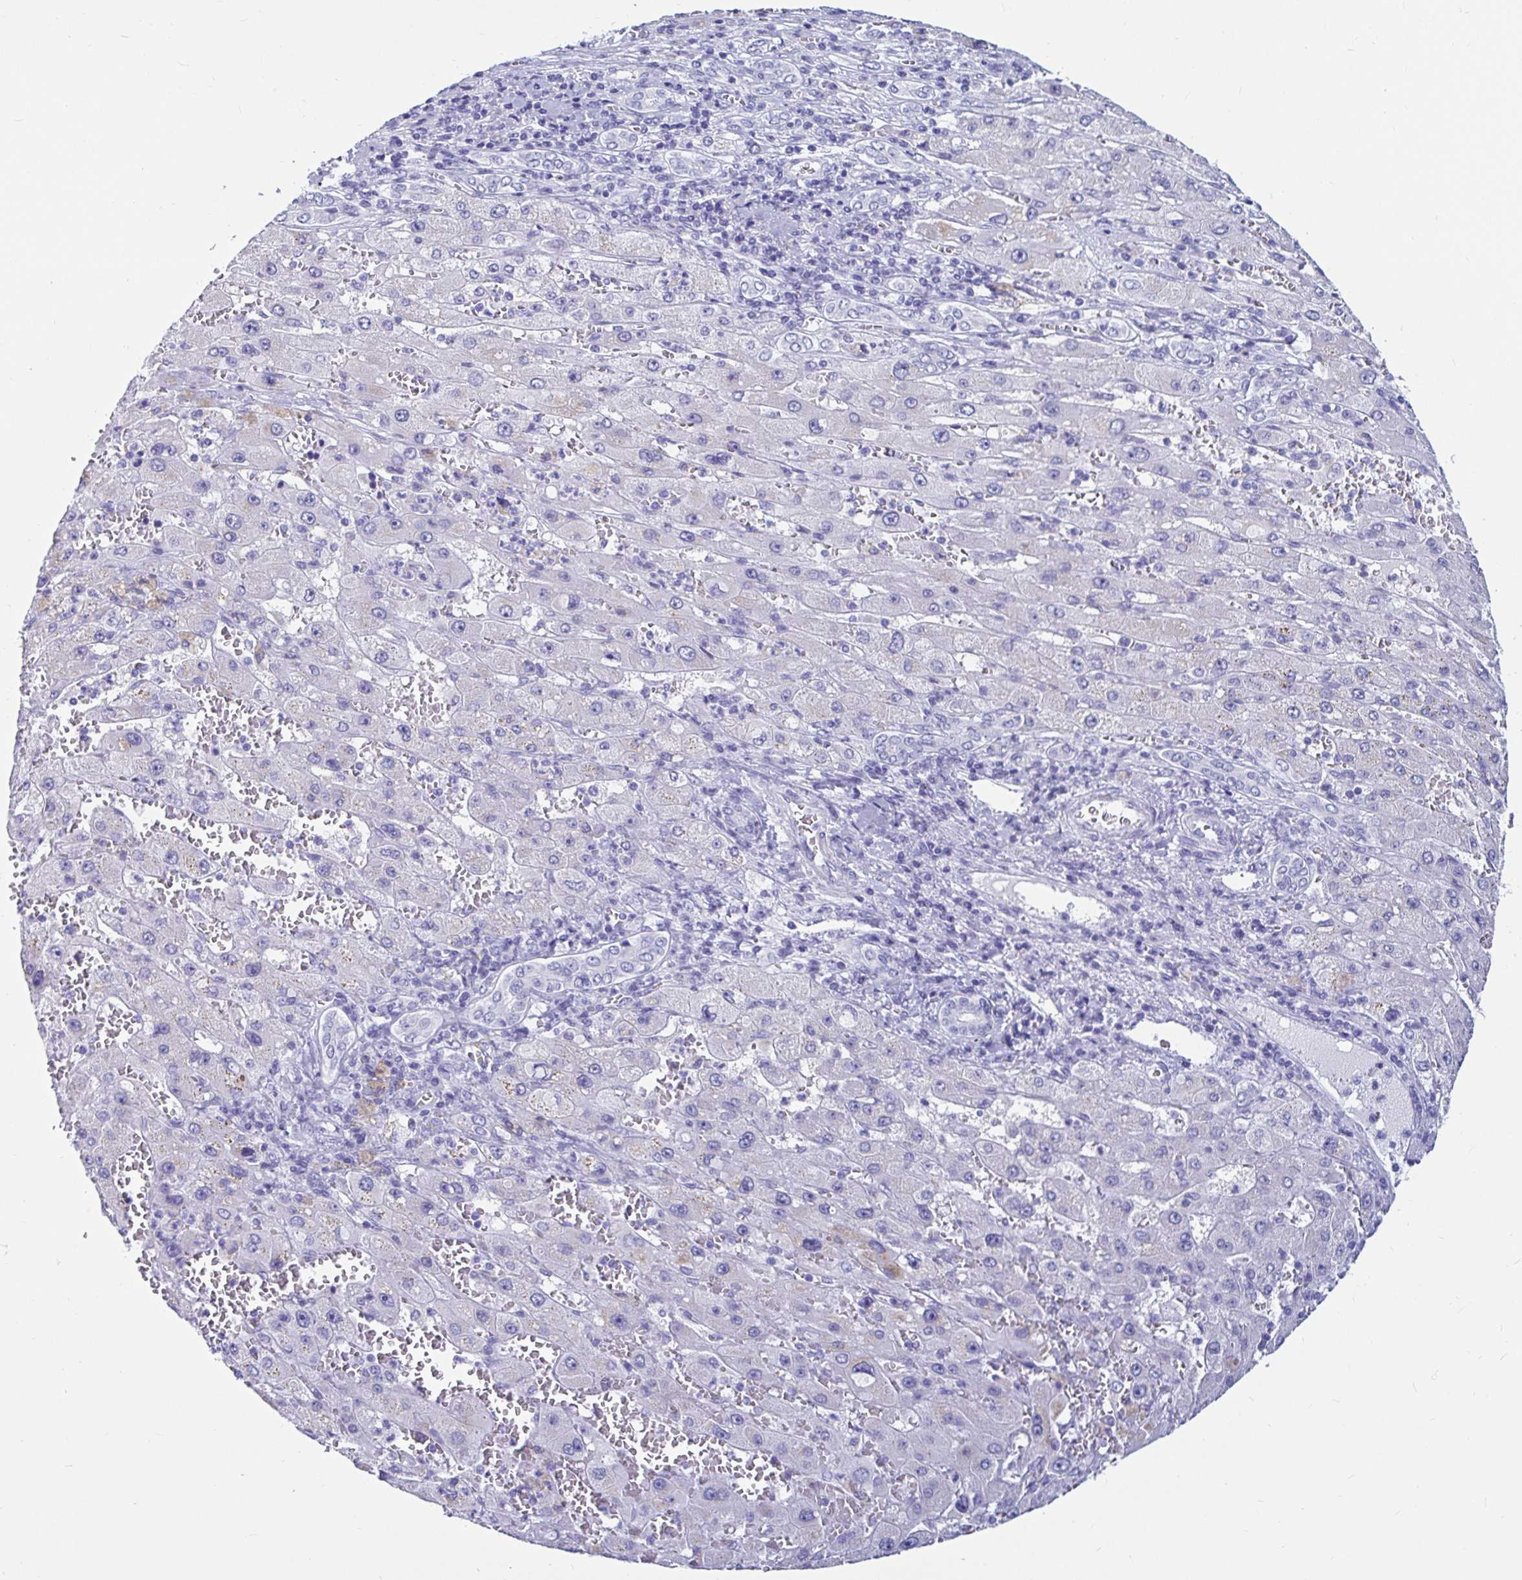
{"staining": {"intensity": "negative", "quantity": "none", "location": "none"}, "tissue": "liver cancer", "cell_type": "Tumor cells", "image_type": "cancer", "snomed": [{"axis": "morphology", "description": "Carcinoma, Hepatocellular, NOS"}, {"axis": "topography", "description": "Liver"}], "caption": "There is no significant positivity in tumor cells of liver cancer (hepatocellular carcinoma). The staining is performed using DAB brown chromogen with nuclei counter-stained in using hematoxylin.", "gene": "ZPBP2", "patient": {"sex": "female", "age": 73}}